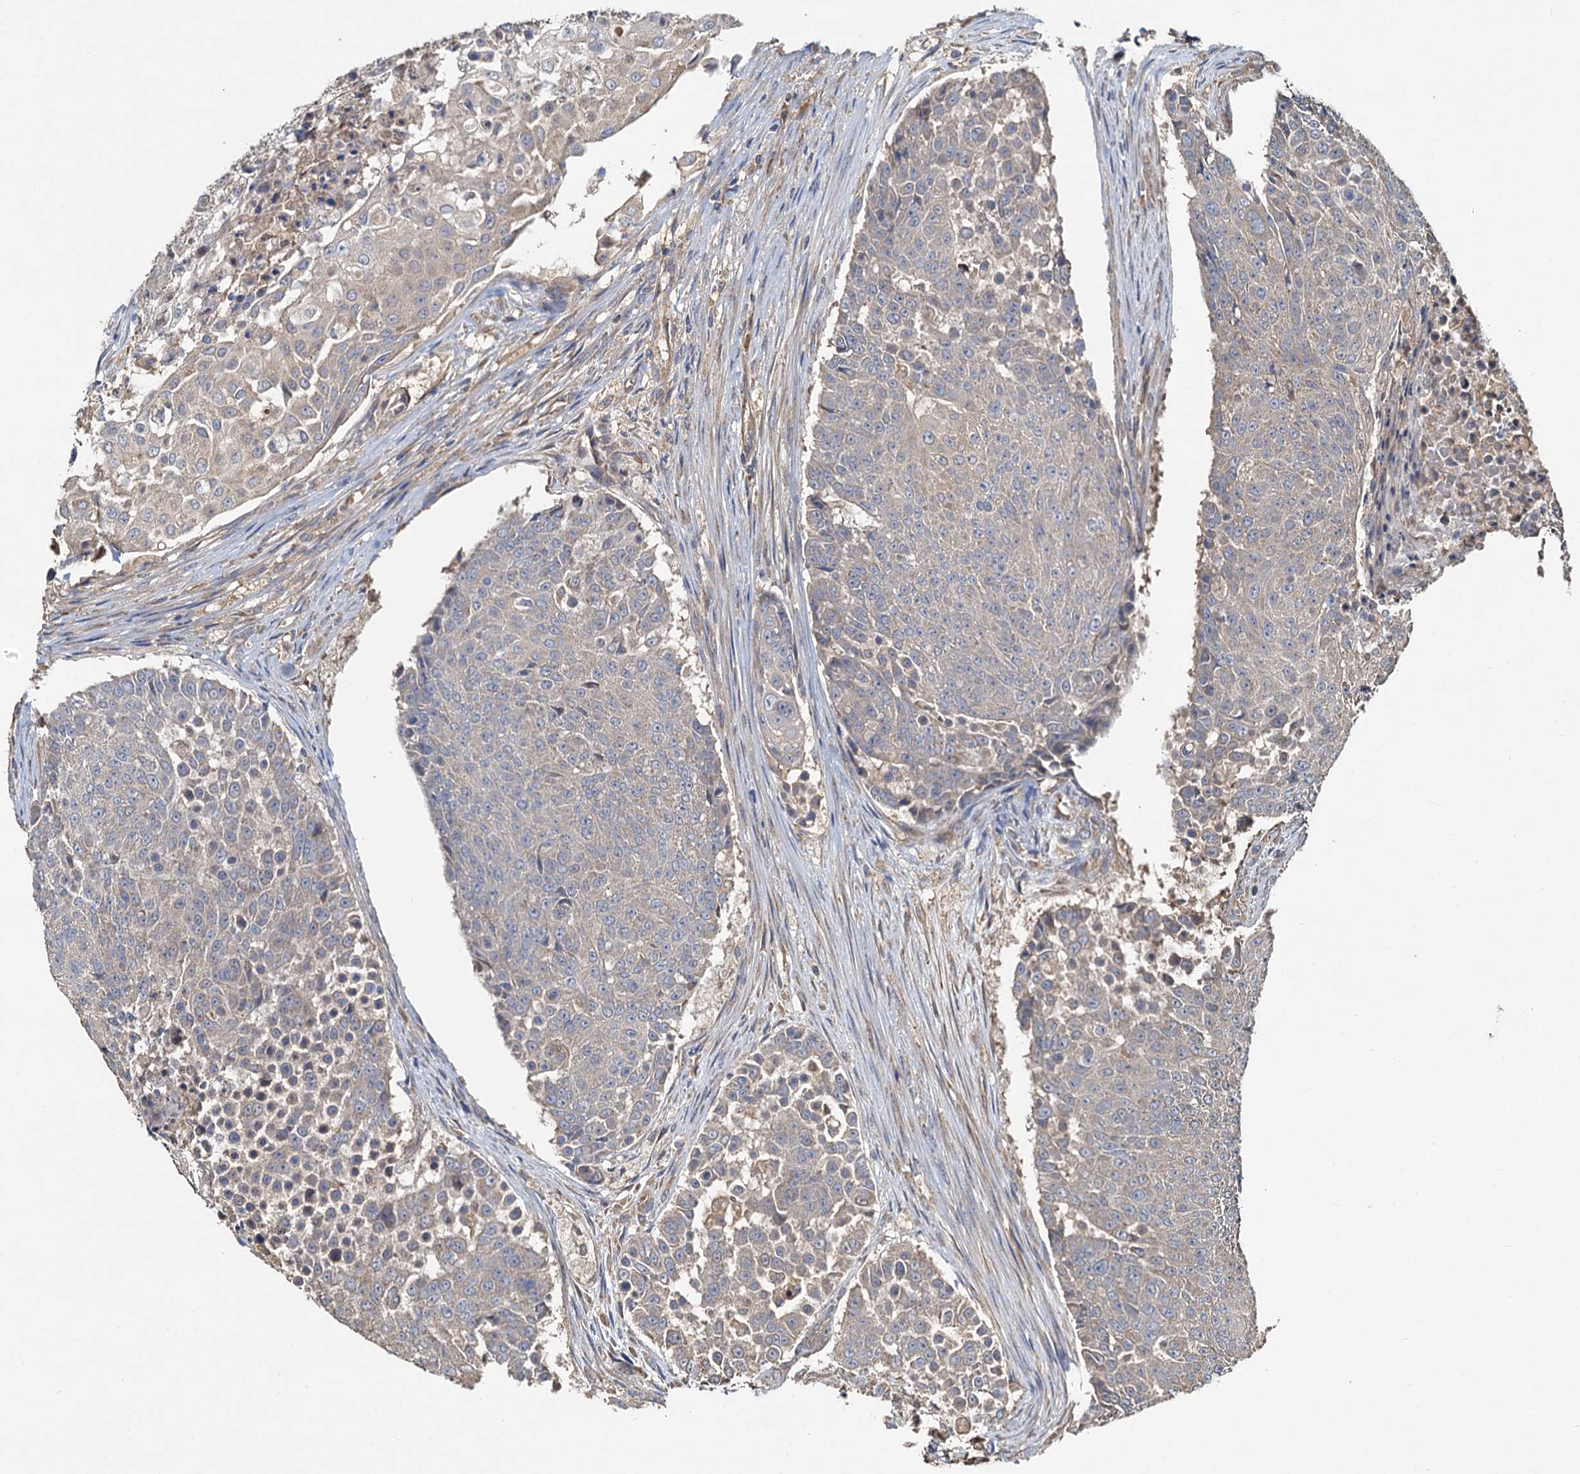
{"staining": {"intensity": "weak", "quantity": "<25%", "location": "cytoplasmic/membranous"}, "tissue": "urothelial cancer", "cell_type": "Tumor cells", "image_type": "cancer", "snomed": [{"axis": "morphology", "description": "Urothelial carcinoma, High grade"}, {"axis": "topography", "description": "Urinary bladder"}], "caption": "The photomicrograph demonstrates no staining of tumor cells in urothelial cancer.", "gene": "HYI", "patient": {"sex": "female", "age": 63}}